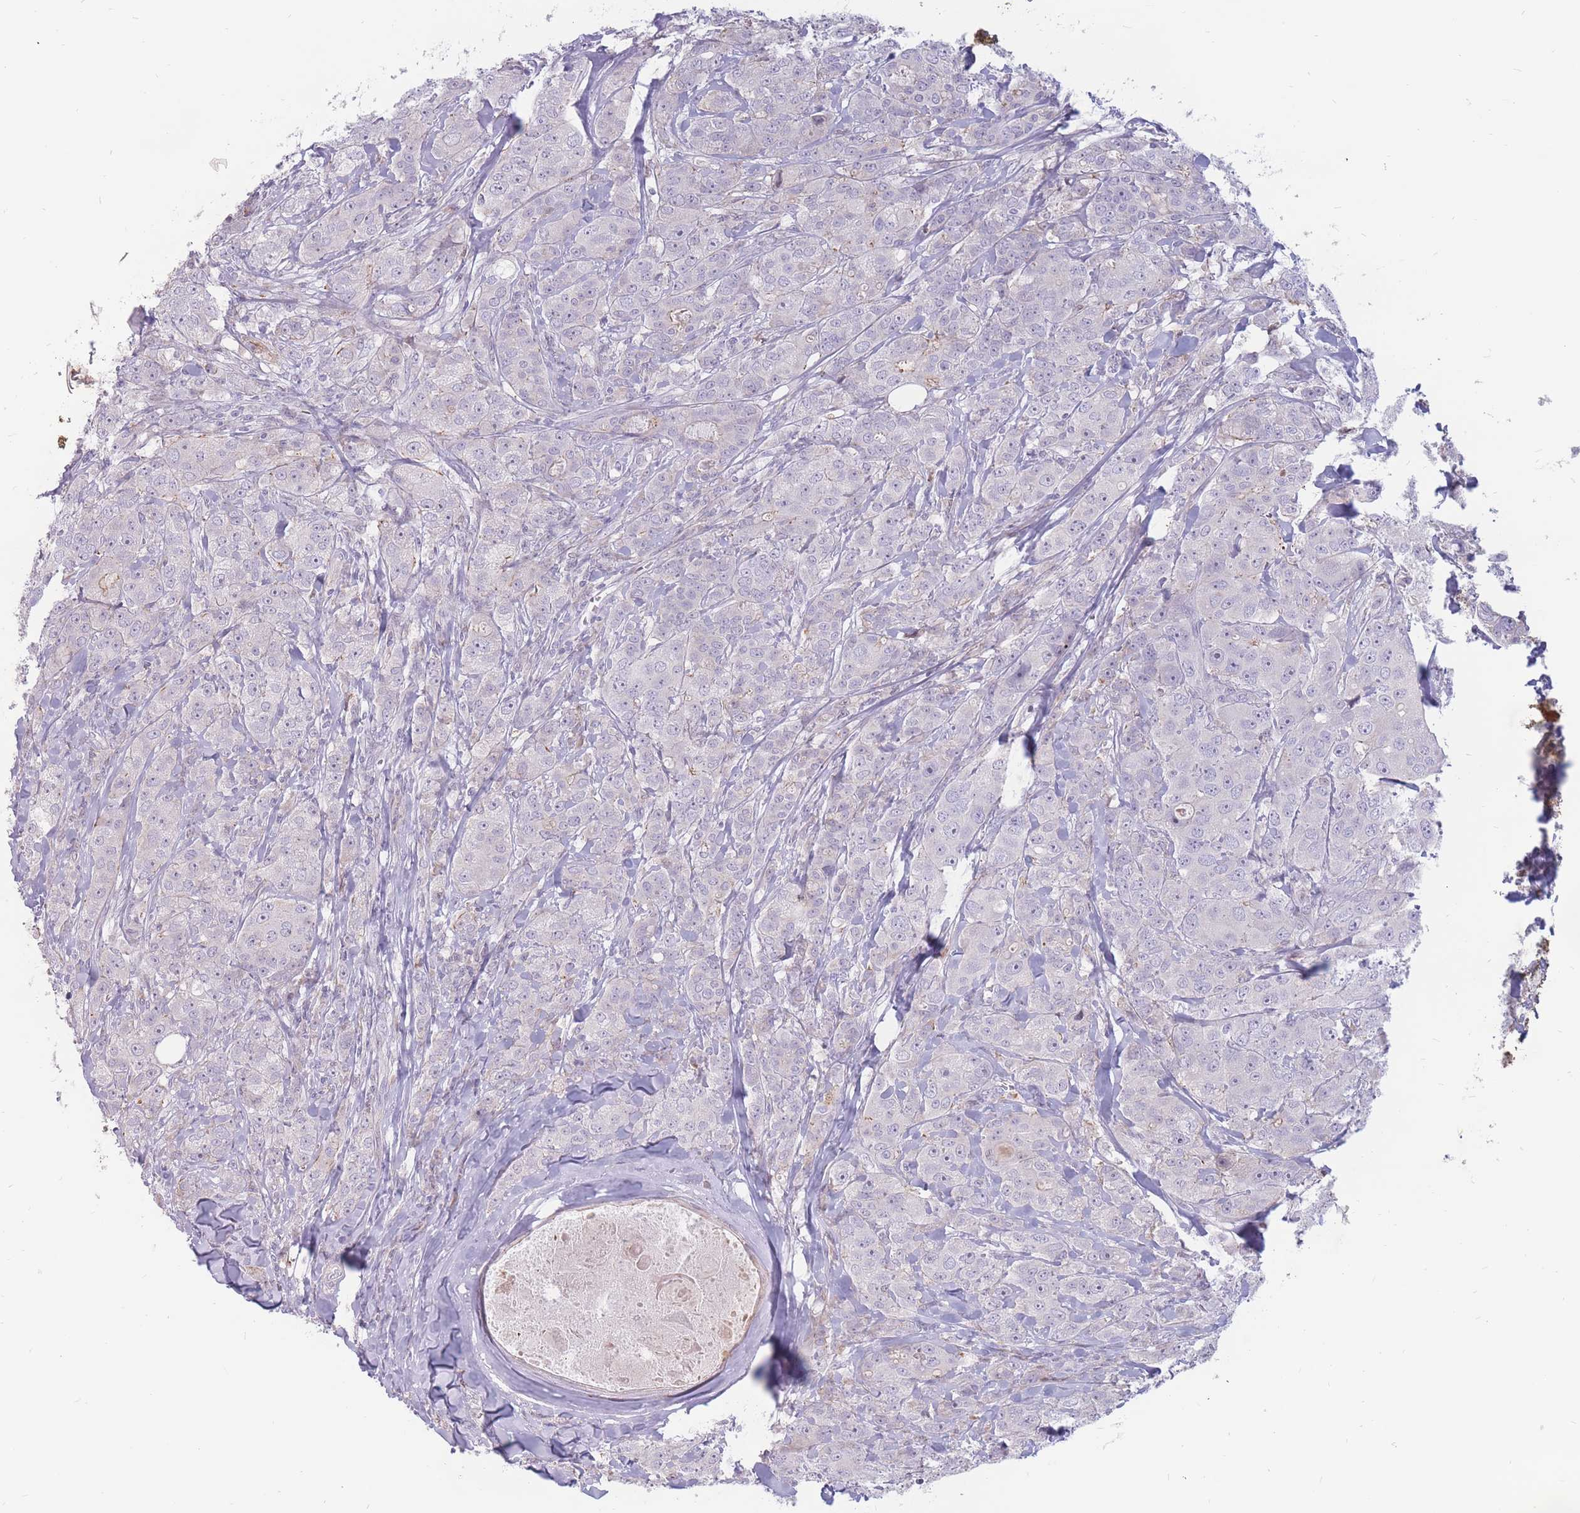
{"staining": {"intensity": "negative", "quantity": "none", "location": "none"}, "tissue": "breast cancer", "cell_type": "Tumor cells", "image_type": "cancer", "snomed": [{"axis": "morphology", "description": "Duct carcinoma"}, {"axis": "topography", "description": "Breast"}], "caption": "This is an immunohistochemistry (IHC) image of invasive ductal carcinoma (breast). There is no expression in tumor cells.", "gene": "PTGDR", "patient": {"sex": "female", "age": 43}}